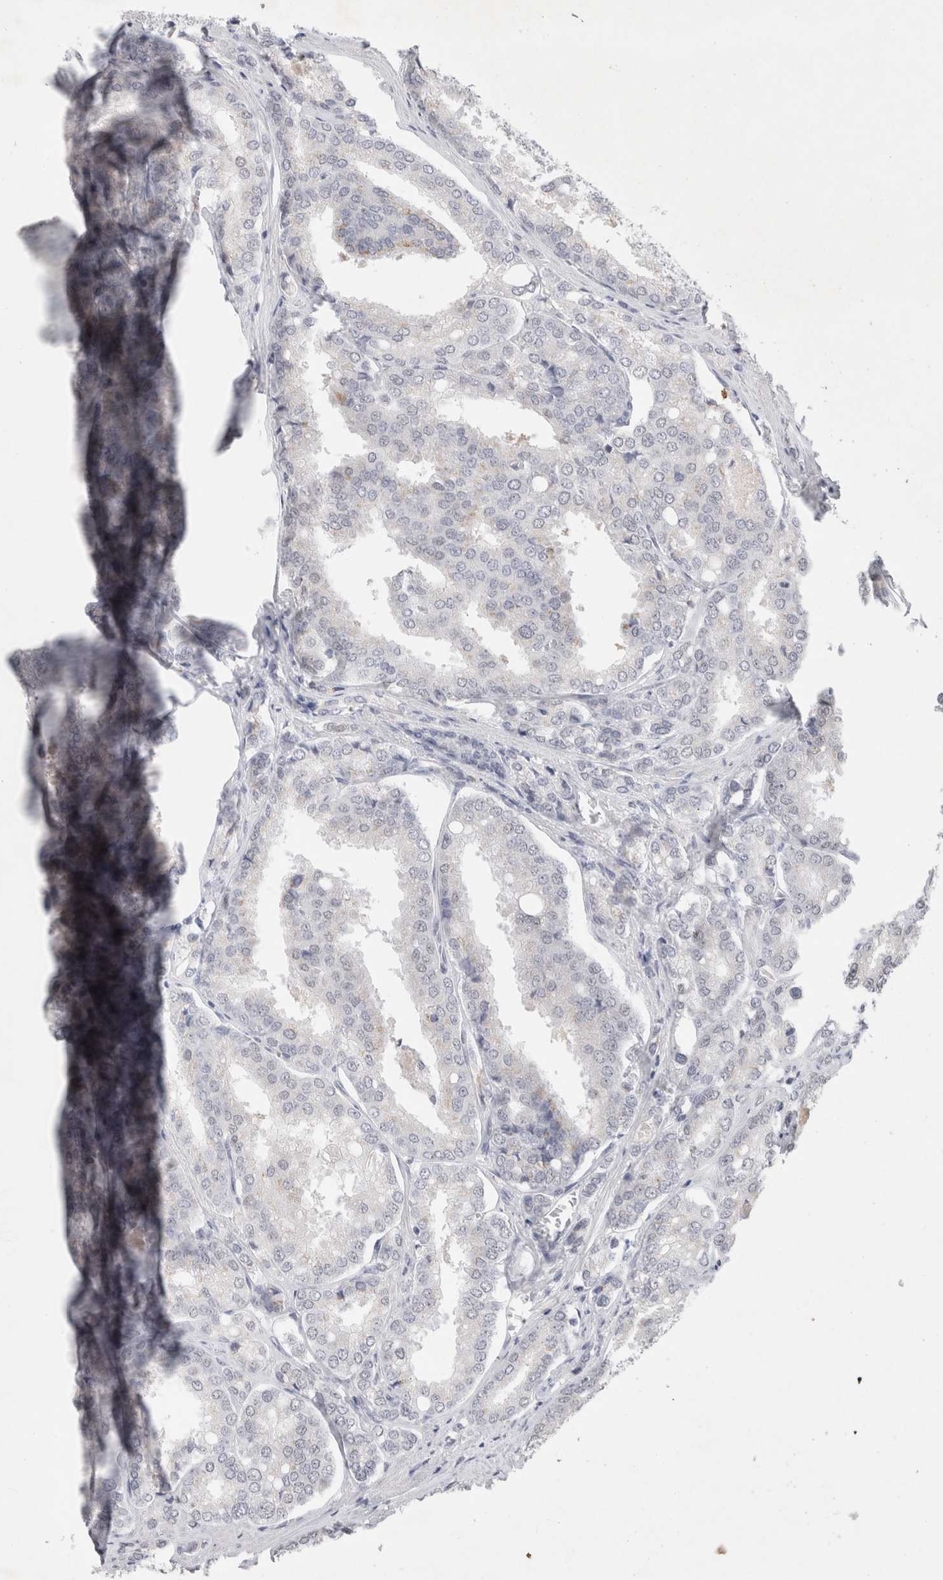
{"staining": {"intensity": "negative", "quantity": "none", "location": "none"}, "tissue": "prostate cancer", "cell_type": "Tumor cells", "image_type": "cancer", "snomed": [{"axis": "morphology", "description": "Adenocarcinoma, High grade"}, {"axis": "topography", "description": "Prostate"}], "caption": "Immunohistochemical staining of human adenocarcinoma (high-grade) (prostate) shows no significant expression in tumor cells.", "gene": "RECQL4", "patient": {"sex": "male", "age": 50}}